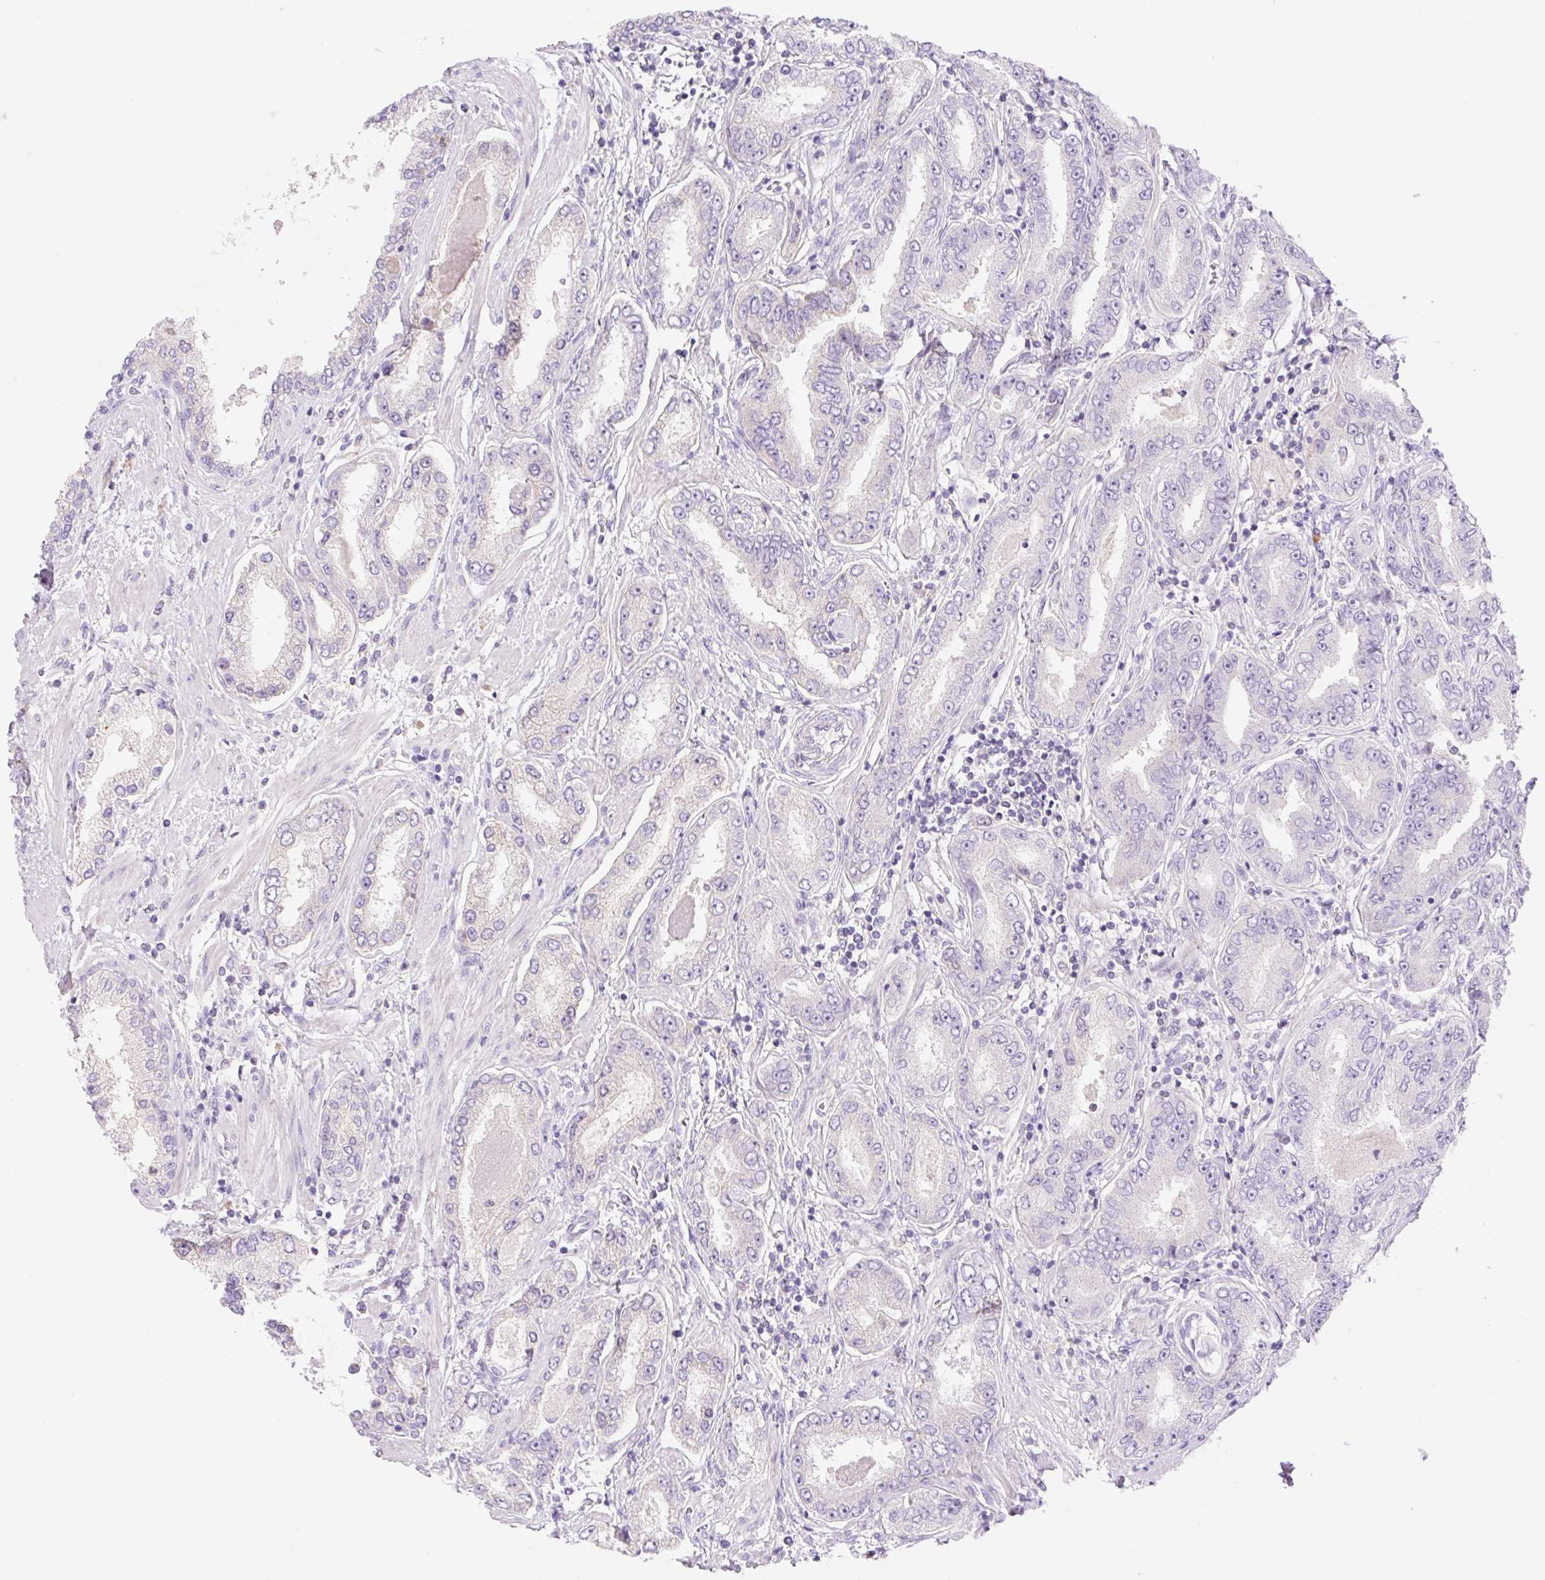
{"staining": {"intensity": "negative", "quantity": "none", "location": "none"}, "tissue": "prostate cancer", "cell_type": "Tumor cells", "image_type": "cancer", "snomed": [{"axis": "morphology", "description": "Adenocarcinoma, High grade"}, {"axis": "topography", "description": "Prostate"}], "caption": "High magnification brightfield microscopy of prostate high-grade adenocarcinoma stained with DAB (brown) and counterstained with hematoxylin (blue): tumor cells show no significant expression.", "gene": "DENND5A", "patient": {"sex": "male", "age": 72}}